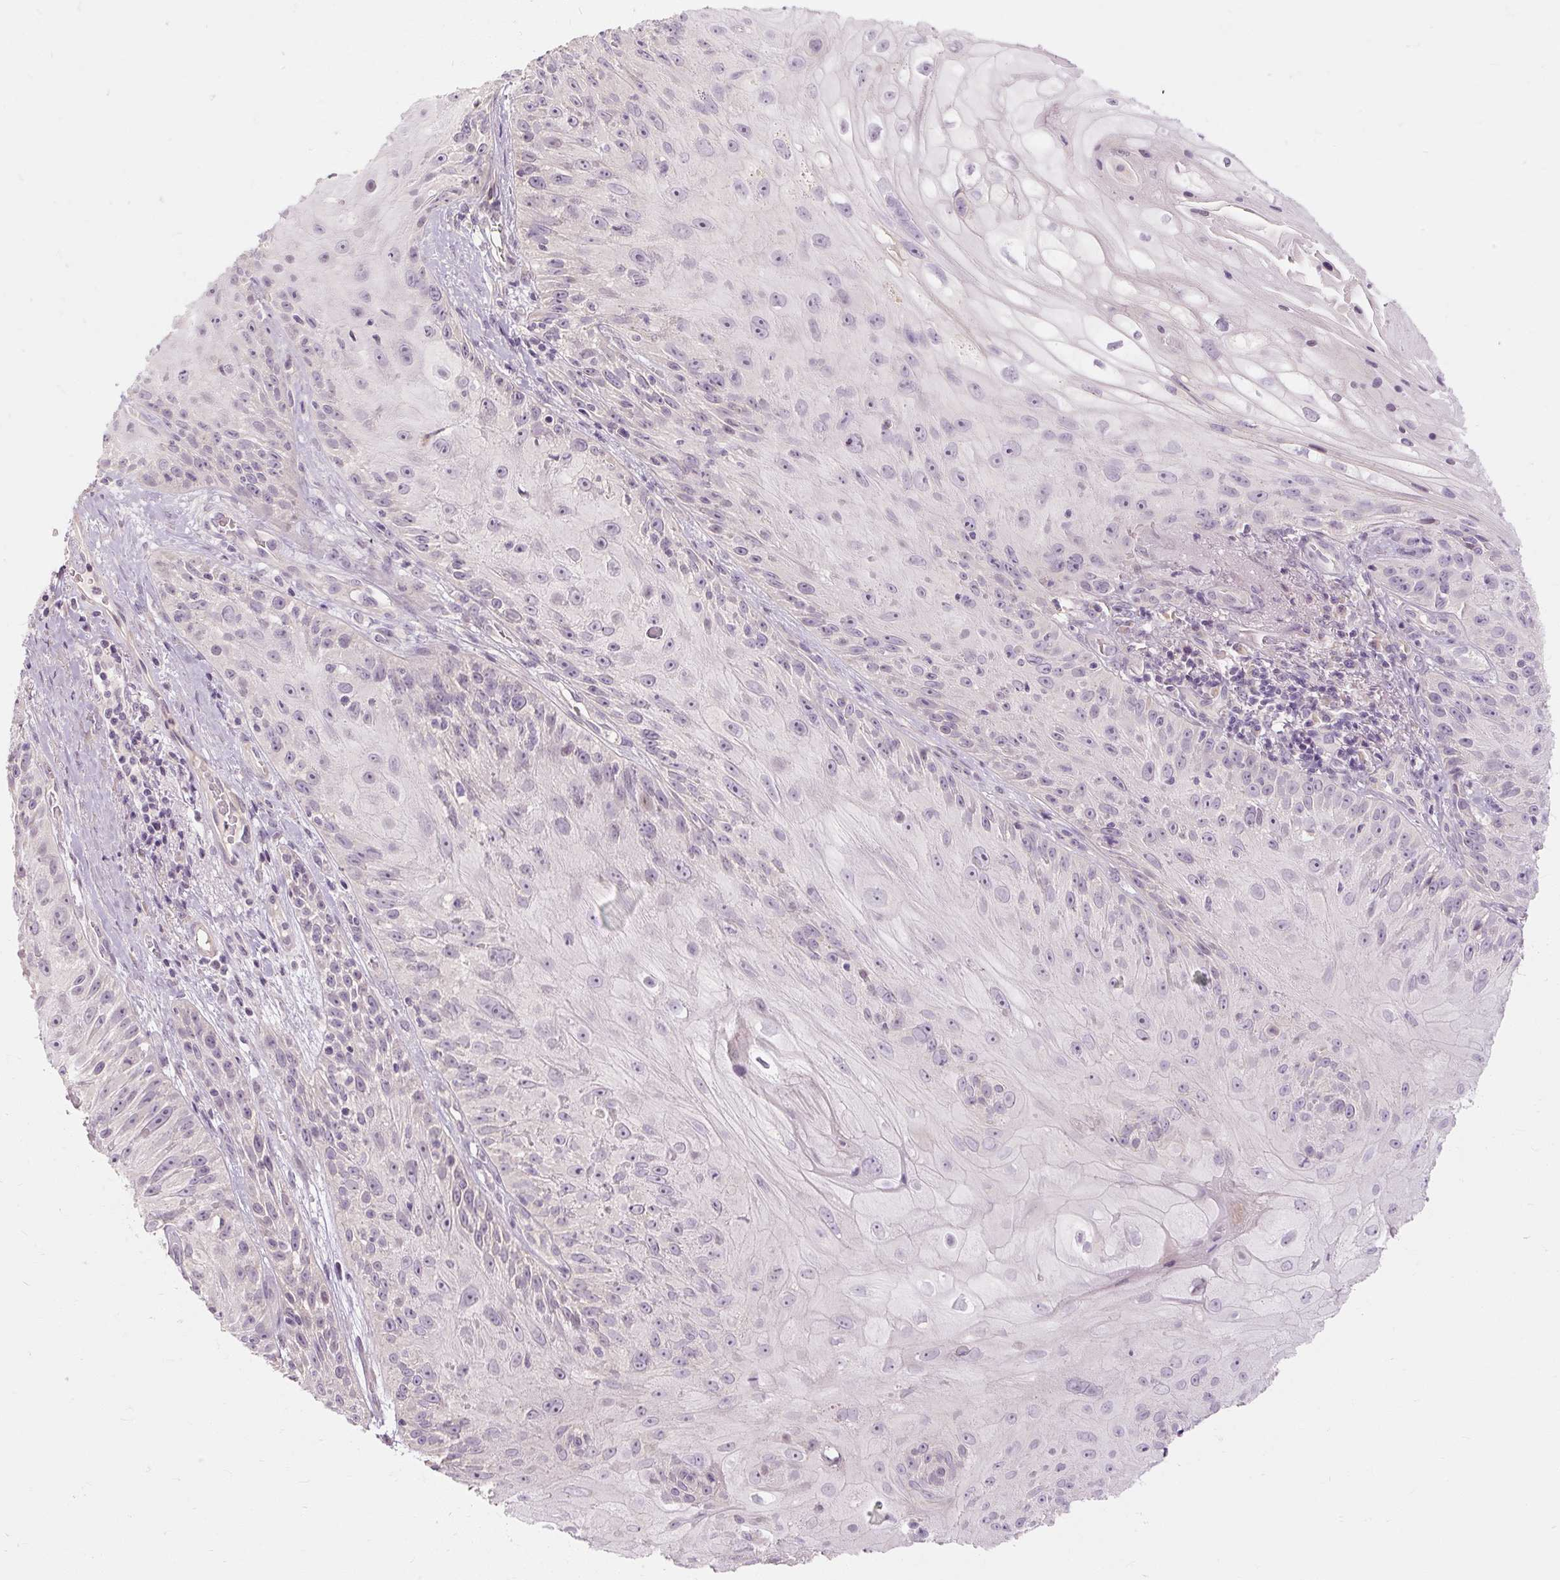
{"staining": {"intensity": "negative", "quantity": "none", "location": "none"}, "tissue": "skin cancer", "cell_type": "Tumor cells", "image_type": "cancer", "snomed": [{"axis": "morphology", "description": "Squamous cell carcinoma, NOS"}, {"axis": "topography", "description": "Skin"}, {"axis": "topography", "description": "Vulva"}], "caption": "This is a histopathology image of immunohistochemistry (IHC) staining of squamous cell carcinoma (skin), which shows no positivity in tumor cells.", "gene": "CAPN3", "patient": {"sex": "female", "age": 76}}